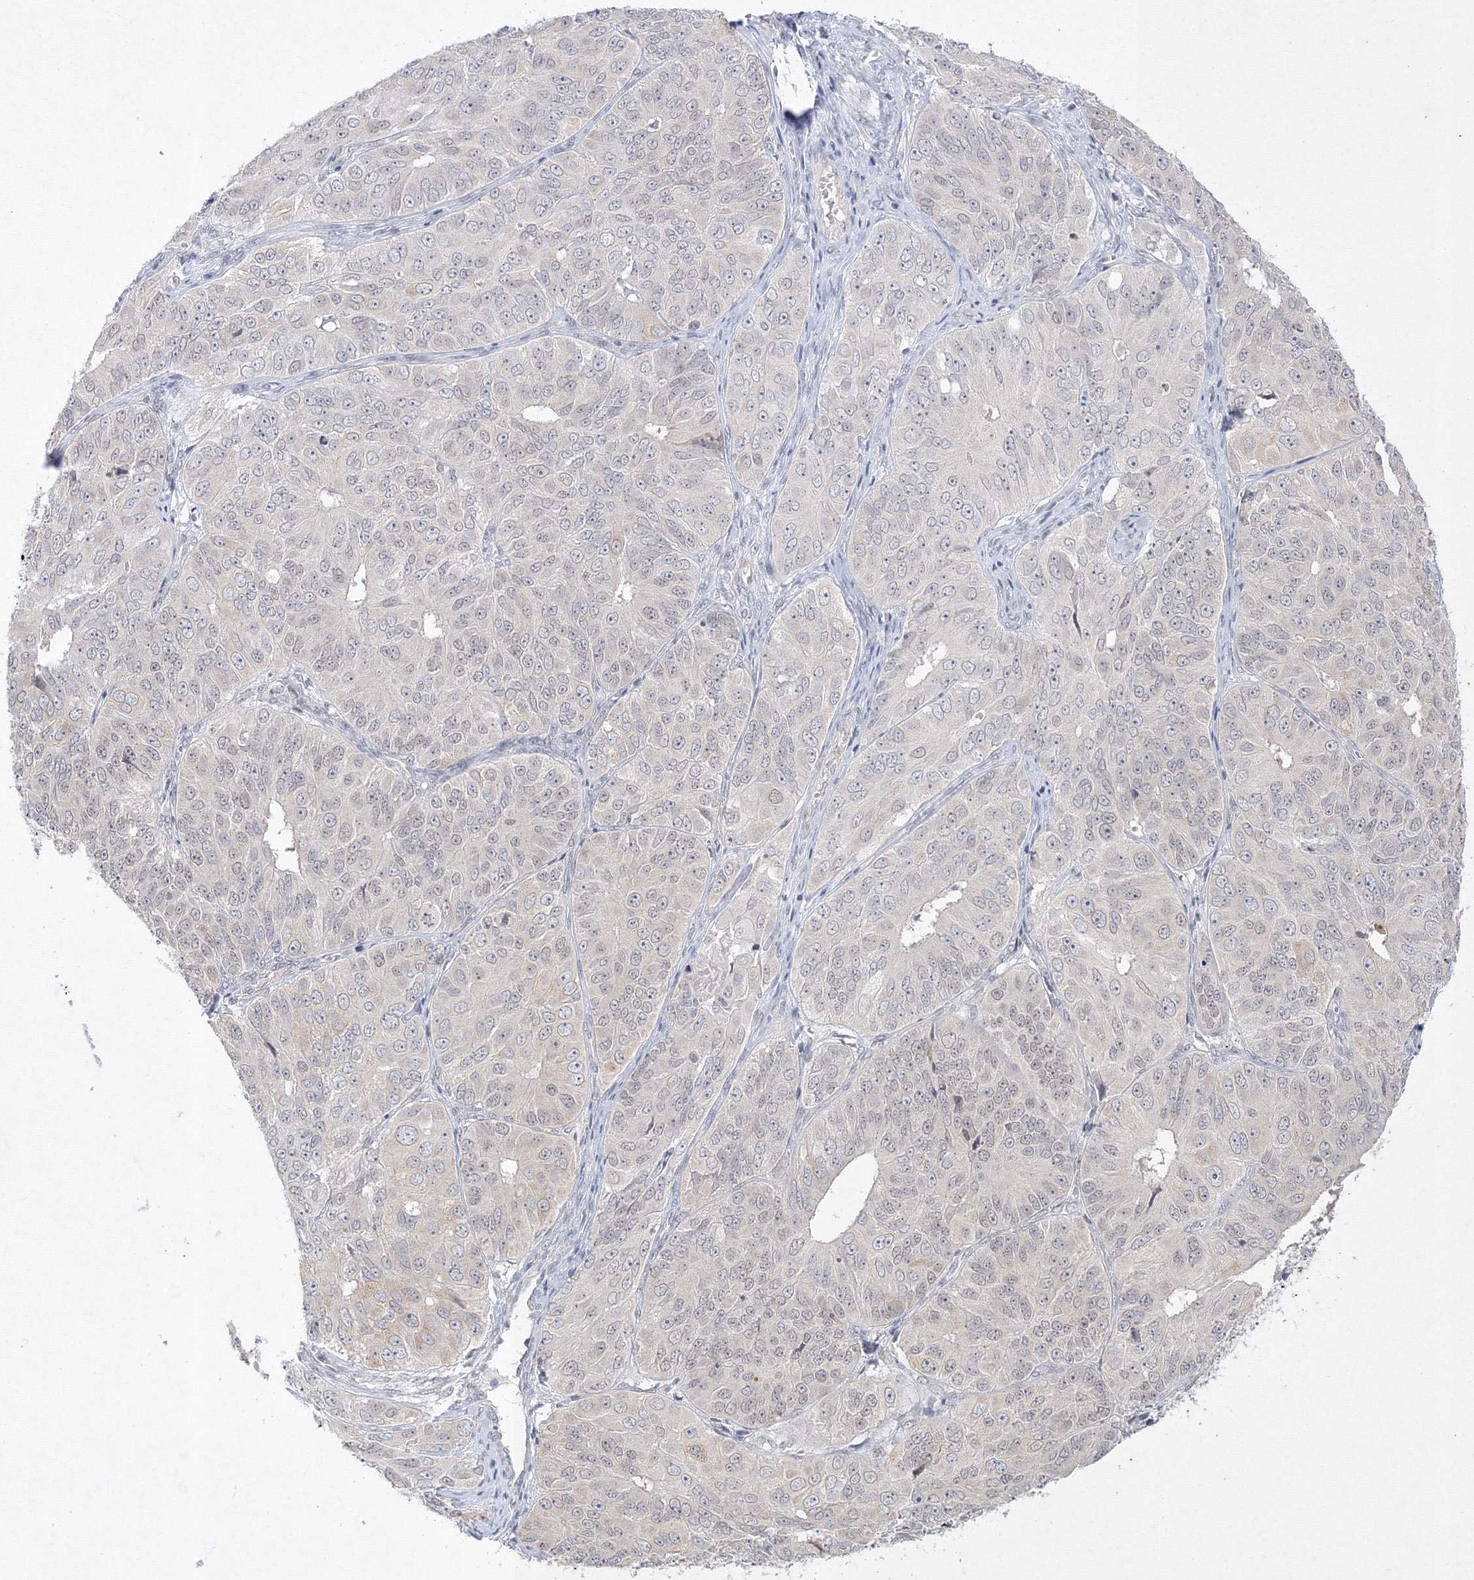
{"staining": {"intensity": "negative", "quantity": "none", "location": "none"}, "tissue": "ovarian cancer", "cell_type": "Tumor cells", "image_type": "cancer", "snomed": [{"axis": "morphology", "description": "Carcinoma, endometroid"}, {"axis": "topography", "description": "Ovary"}], "caption": "A high-resolution micrograph shows immunohistochemistry staining of ovarian endometroid carcinoma, which demonstrates no significant positivity in tumor cells.", "gene": "NXPE3", "patient": {"sex": "female", "age": 51}}